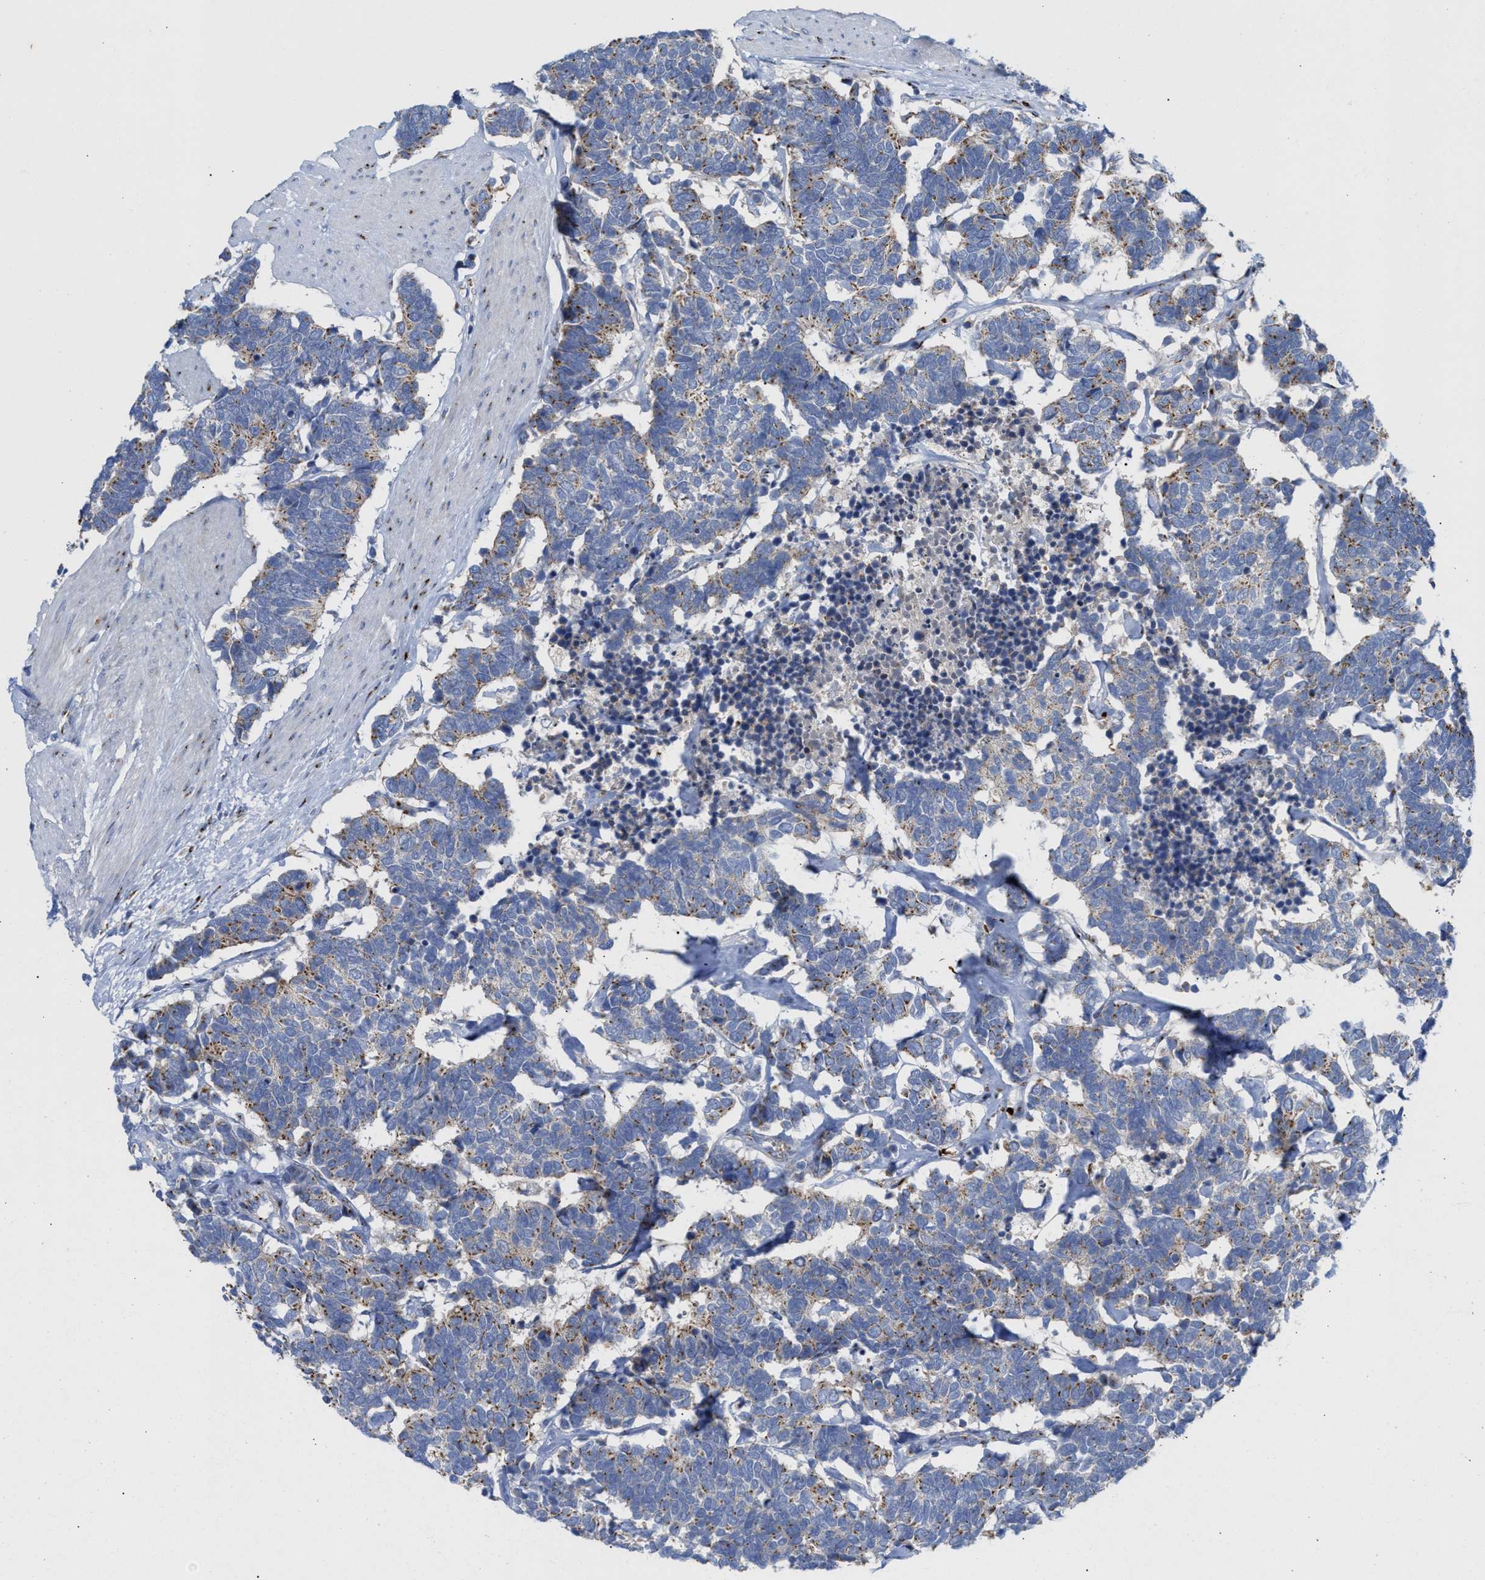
{"staining": {"intensity": "moderate", "quantity": "25%-75%", "location": "cytoplasmic/membranous"}, "tissue": "carcinoid", "cell_type": "Tumor cells", "image_type": "cancer", "snomed": [{"axis": "morphology", "description": "Carcinoma, NOS"}, {"axis": "morphology", "description": "Carcinoid, malignant, NOS"}, {"axis": "topography", "description": "Urinary bladder"}], "caption": "This is a photomicrograph of IHC staining of carcinoma, which shows moderate positivity in the cytoplasmic/membranous of tumor cells.", "gene": "CCL2", "patient": {"sex": "male", "age": 57}}